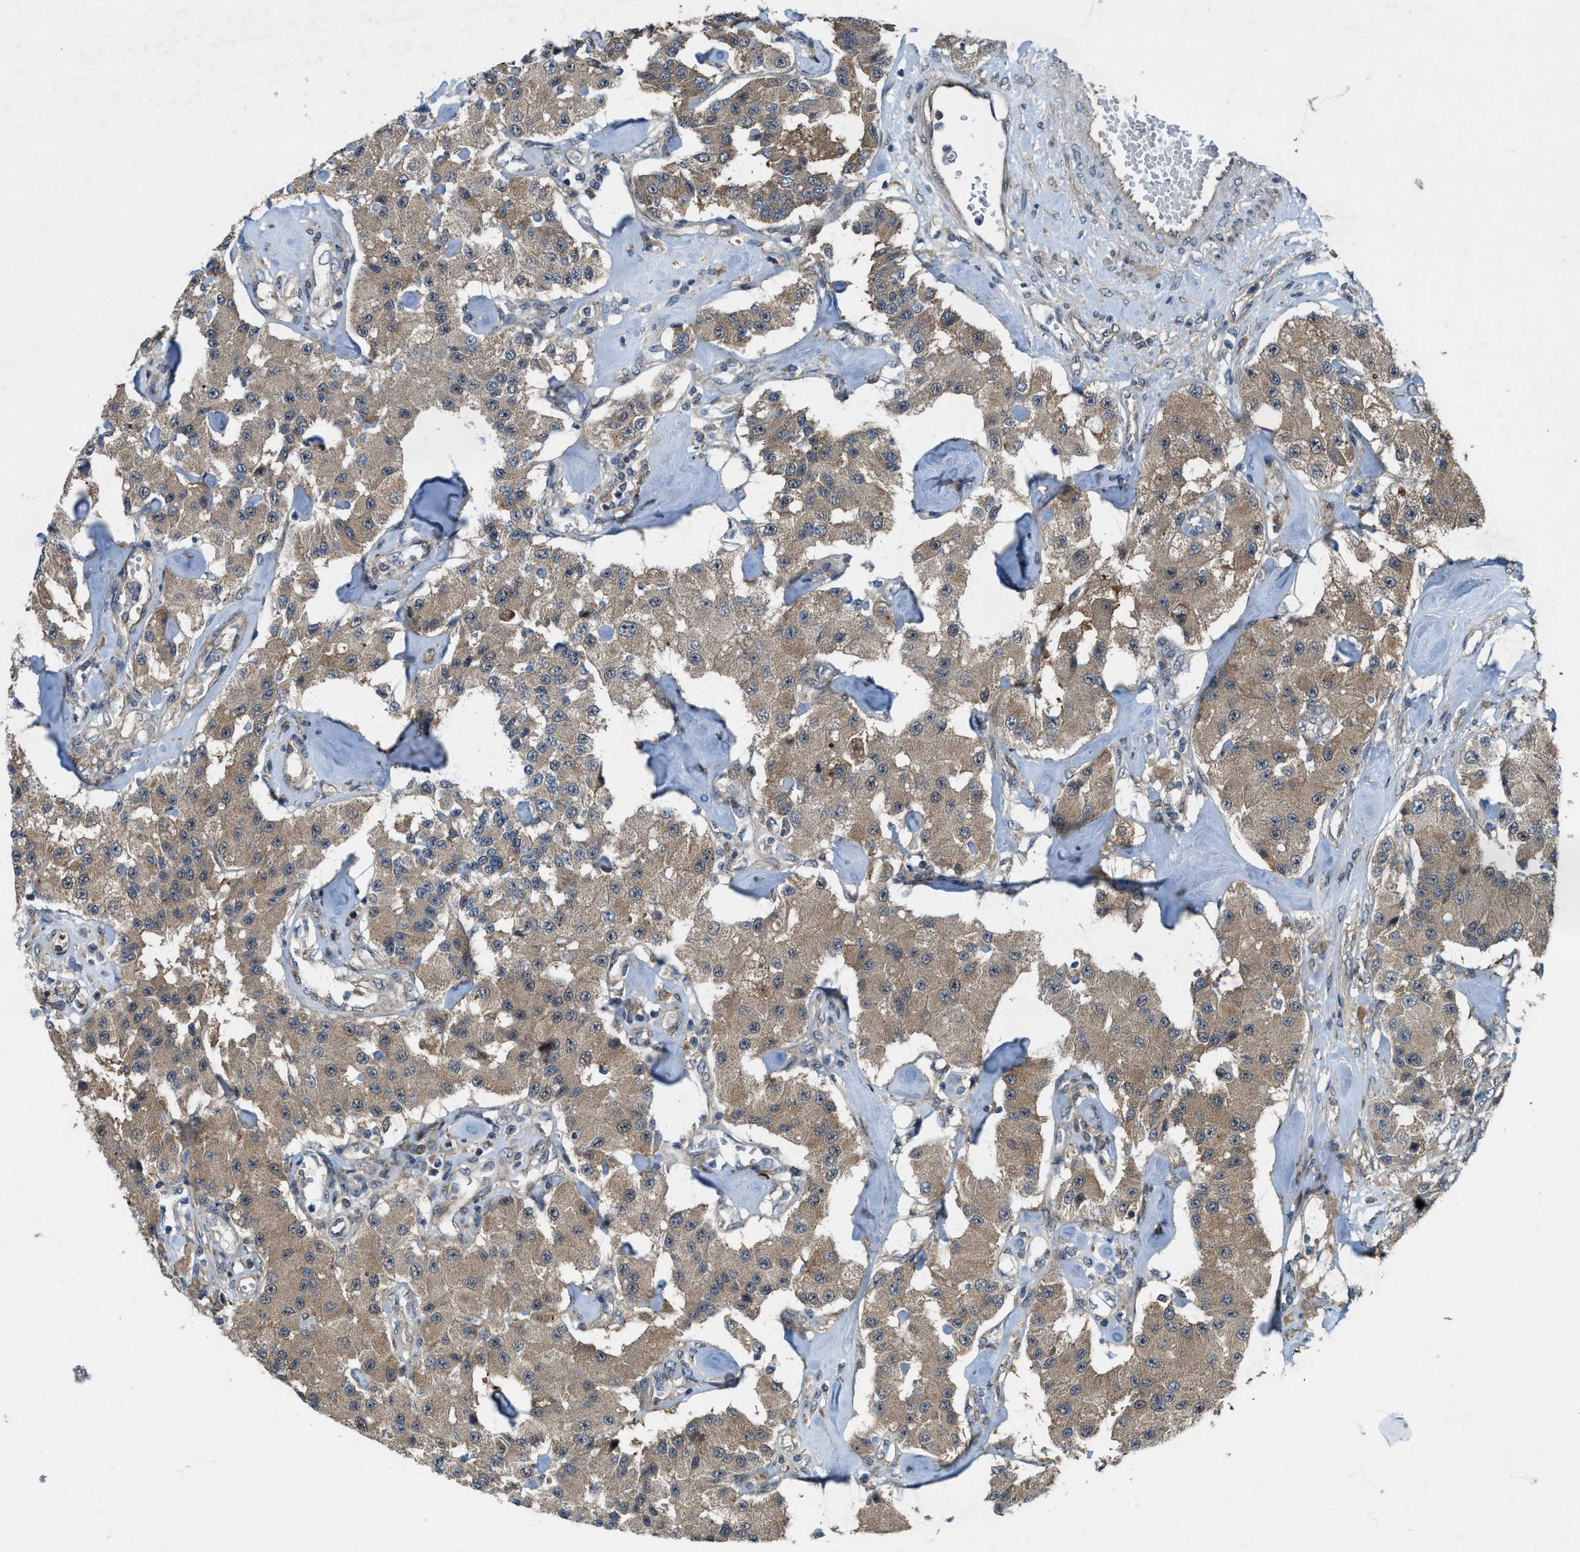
{"staining": {"intensity": "moderate", "quantity": ">75%", "location": "cytoplasmic/membranous"}, "tissue": "carcinoid", "cell_type": "Tumor cells", "image_type": "cancer", "snomed": [{"axis": "morphology", "description": "Carcinoid, malignant, NOS"}, {"axis": "topography", "description": "Pancreas"}], "caption": "Carcinoid was stained to show a protein in brown. There is medium levels of moderate cytoplasmic/membranous staining in about >75% of tumor cells.", "gene": "LRRC72", "patient": {"sex": "male", "age": 41}}